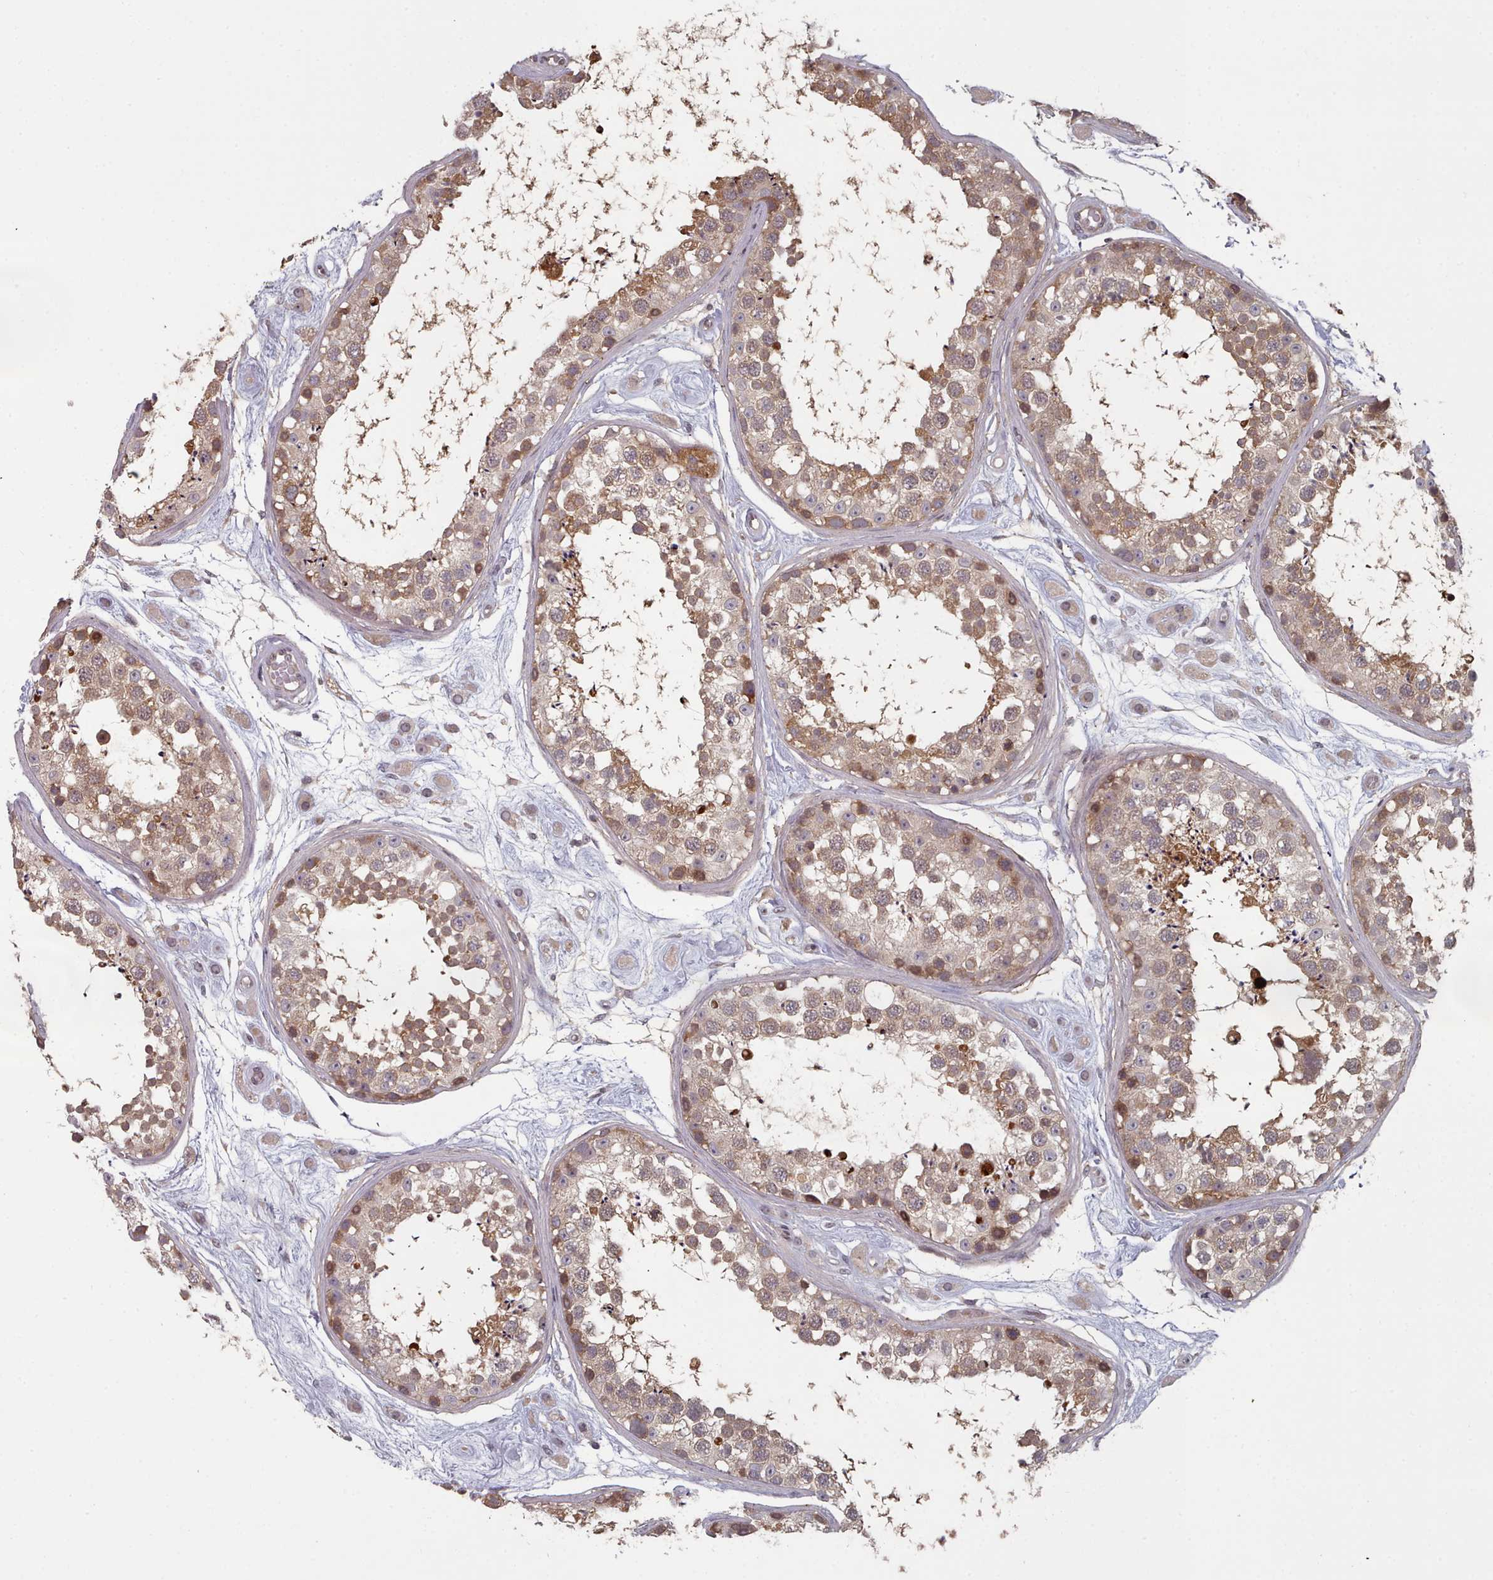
{"staining": {"intensity": "moderate", "quantity": ">75%", "location": "cytoplasmic/membranous"}, "tissue": "testis", "cell_type": "Cells in seminiferous ducts", "image_type": "normal", "snomed": [{"axis": "morphology", "description": "Normal tissue, NOS"}, {"axis": "topography", "description": "Testis"}], "caption": "Immunohistochemistry (IHC) (DAB (3,3'-diaminobenzidine)) staining of benign testis displays moderate cytoplasmic/membranous protein staining in approximately >75% of cells in seminiferous ducts.", "gene": "HYAL3", "patient": {"sex": "male", "age": 25}}